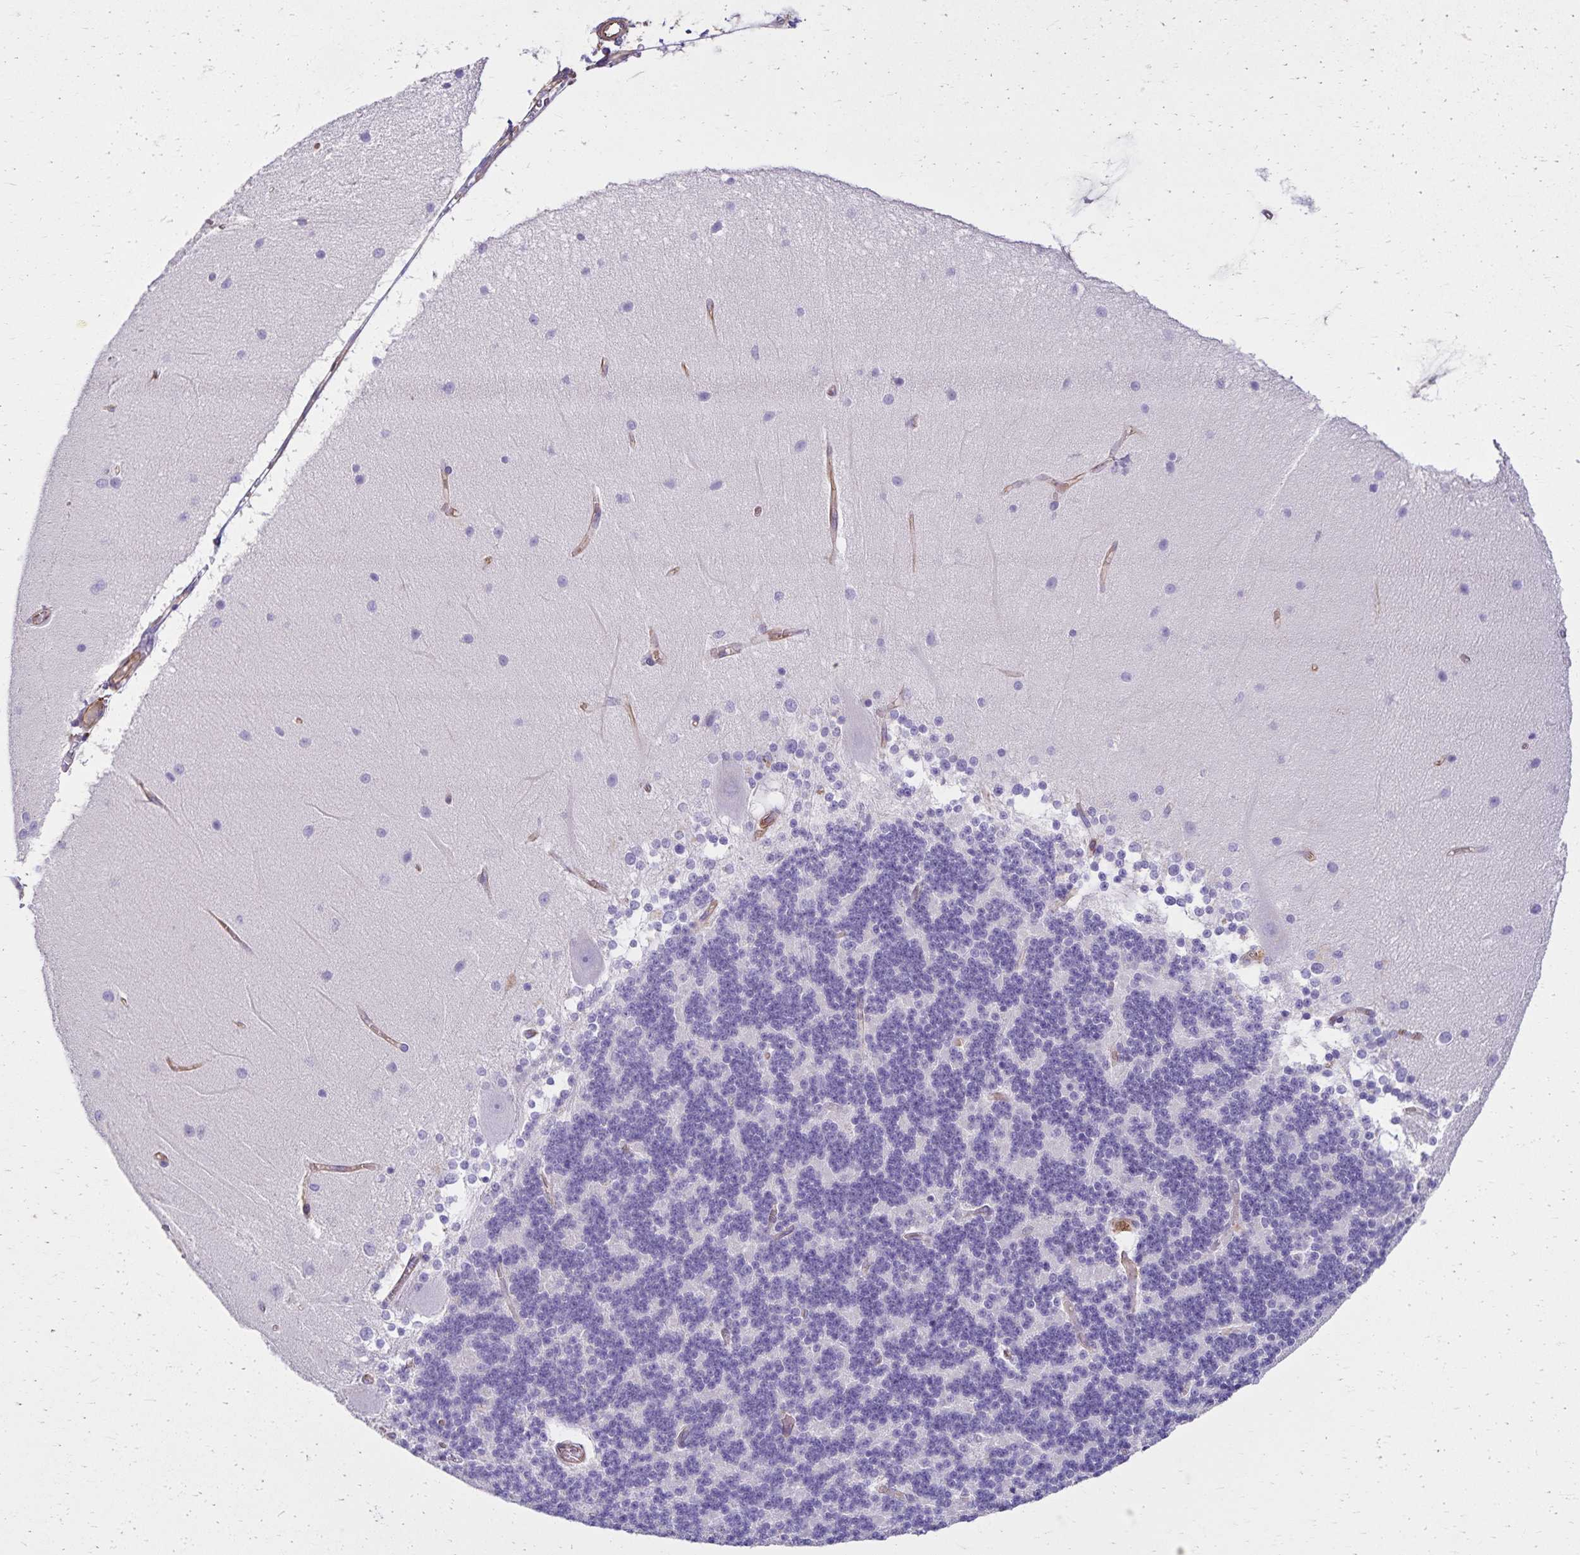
{"staining": {"intensity": "negative", "quantity": "none", "location": "none"}, "tissue": "cerebellum", "cell_type": "Cells in granular layer", "image_type": "normal", "snomed": [{"axis": "morphology", "description": "Normal tissue, NOS"}, {"axis": "topography", "description": "Cerebellum"}], "caption": "Cells in granular layer are negative for brown protein staining in benign cerebellum. The staining is performed using DAB brown chromogen with nuclei counter-stained in using hematoxylin.", "gene": "TRPV6", "patient": {"sex": "female", "age": 54}}